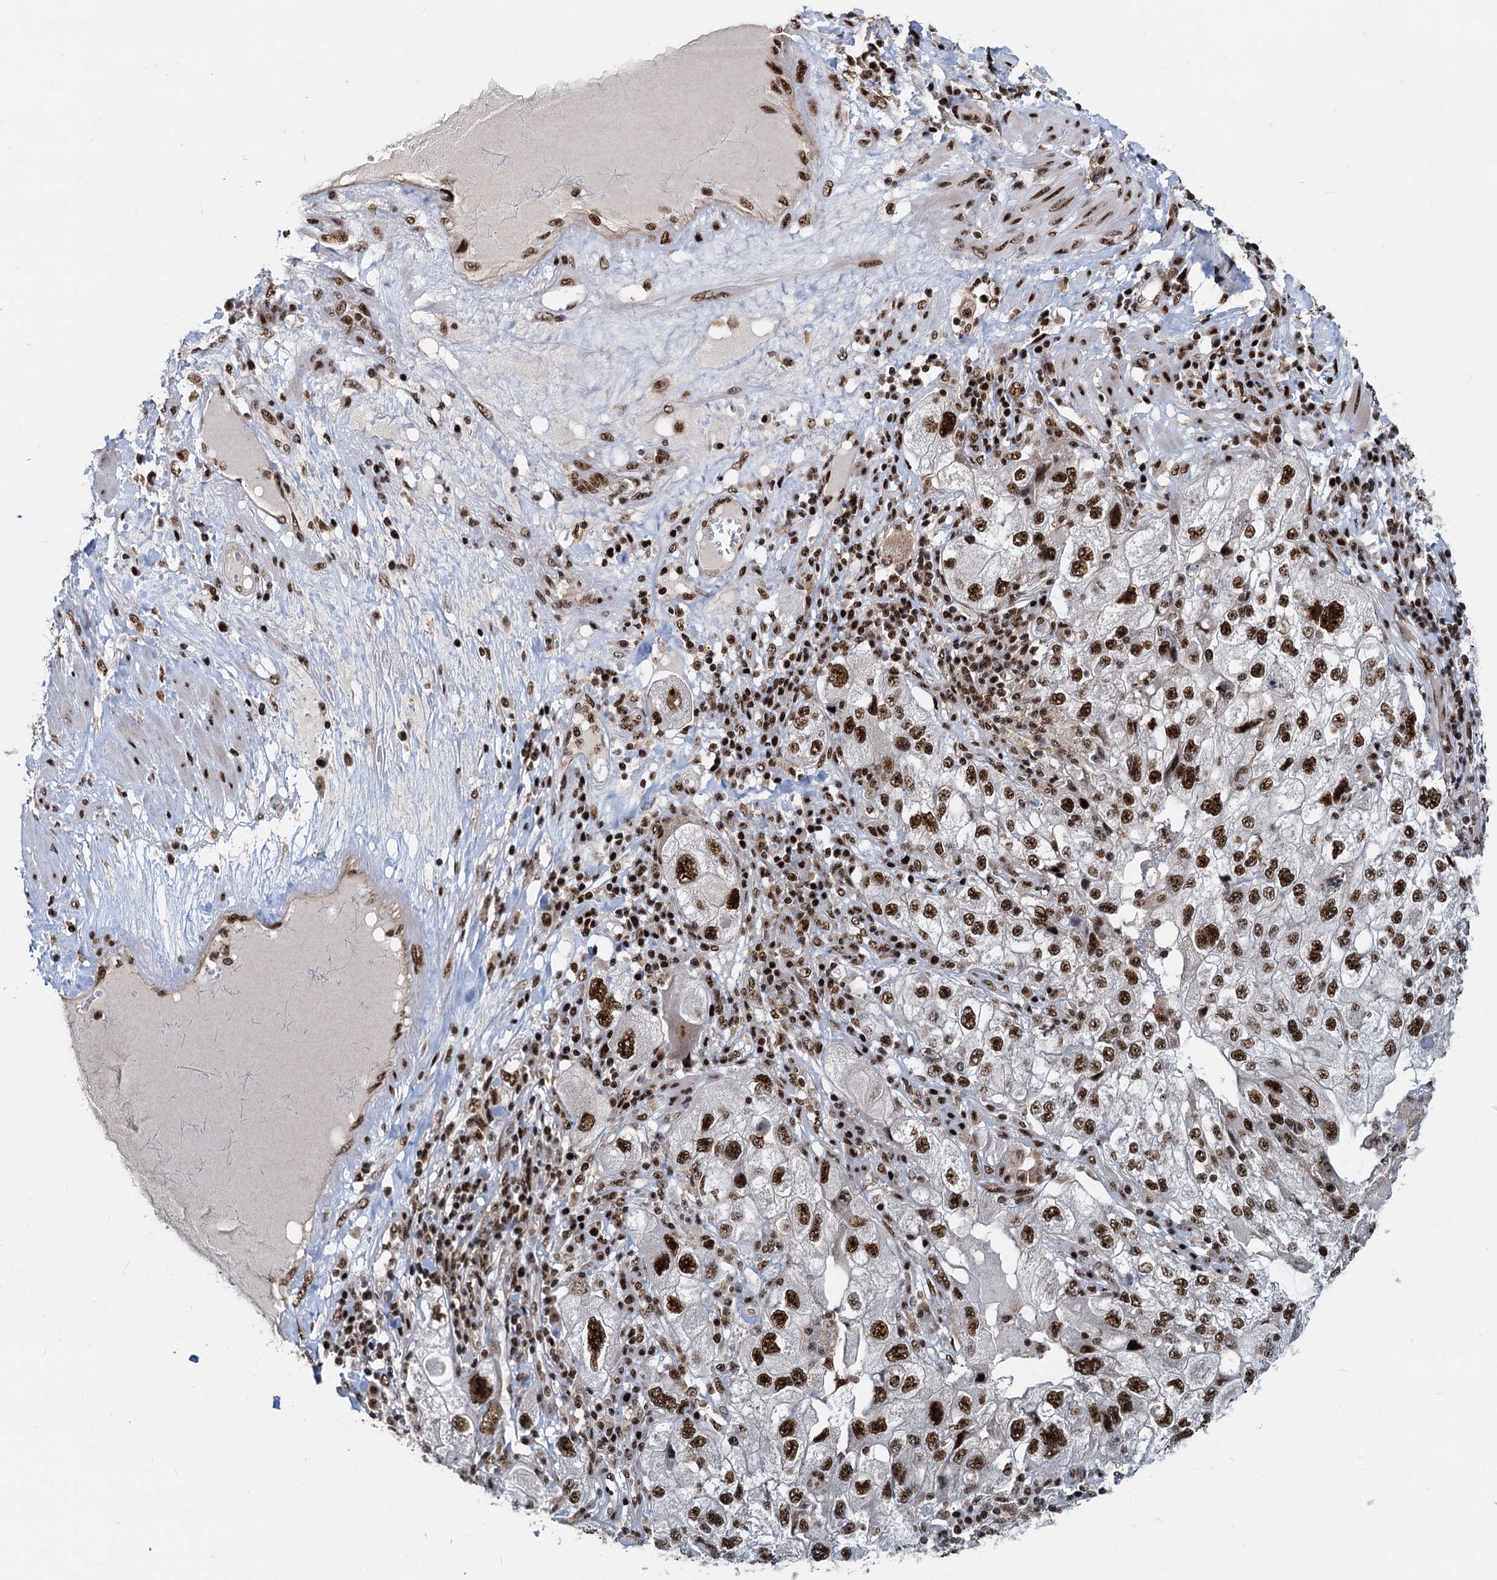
{"staining": {"intensity": "strong", "quantity": ">75%", "location": "nuclear"}, "tissue": "endometrial cancer", "cell_type": "Tumor cells", "image_type": "cancer", "snomed": [{"axis": "morphology", "description": "Adenocarcinoma, NOS"}, {"axis": "topography", "description": "Endometrium"}], "caption": "DAB immunohistochemical staining of endometrial cancer (adenocarcinoma) displays strong nuclear protein expression in approximately >75% of tumor cells.", "gene": "RBM26", "patient": {"sex": "female", "age": 49}}